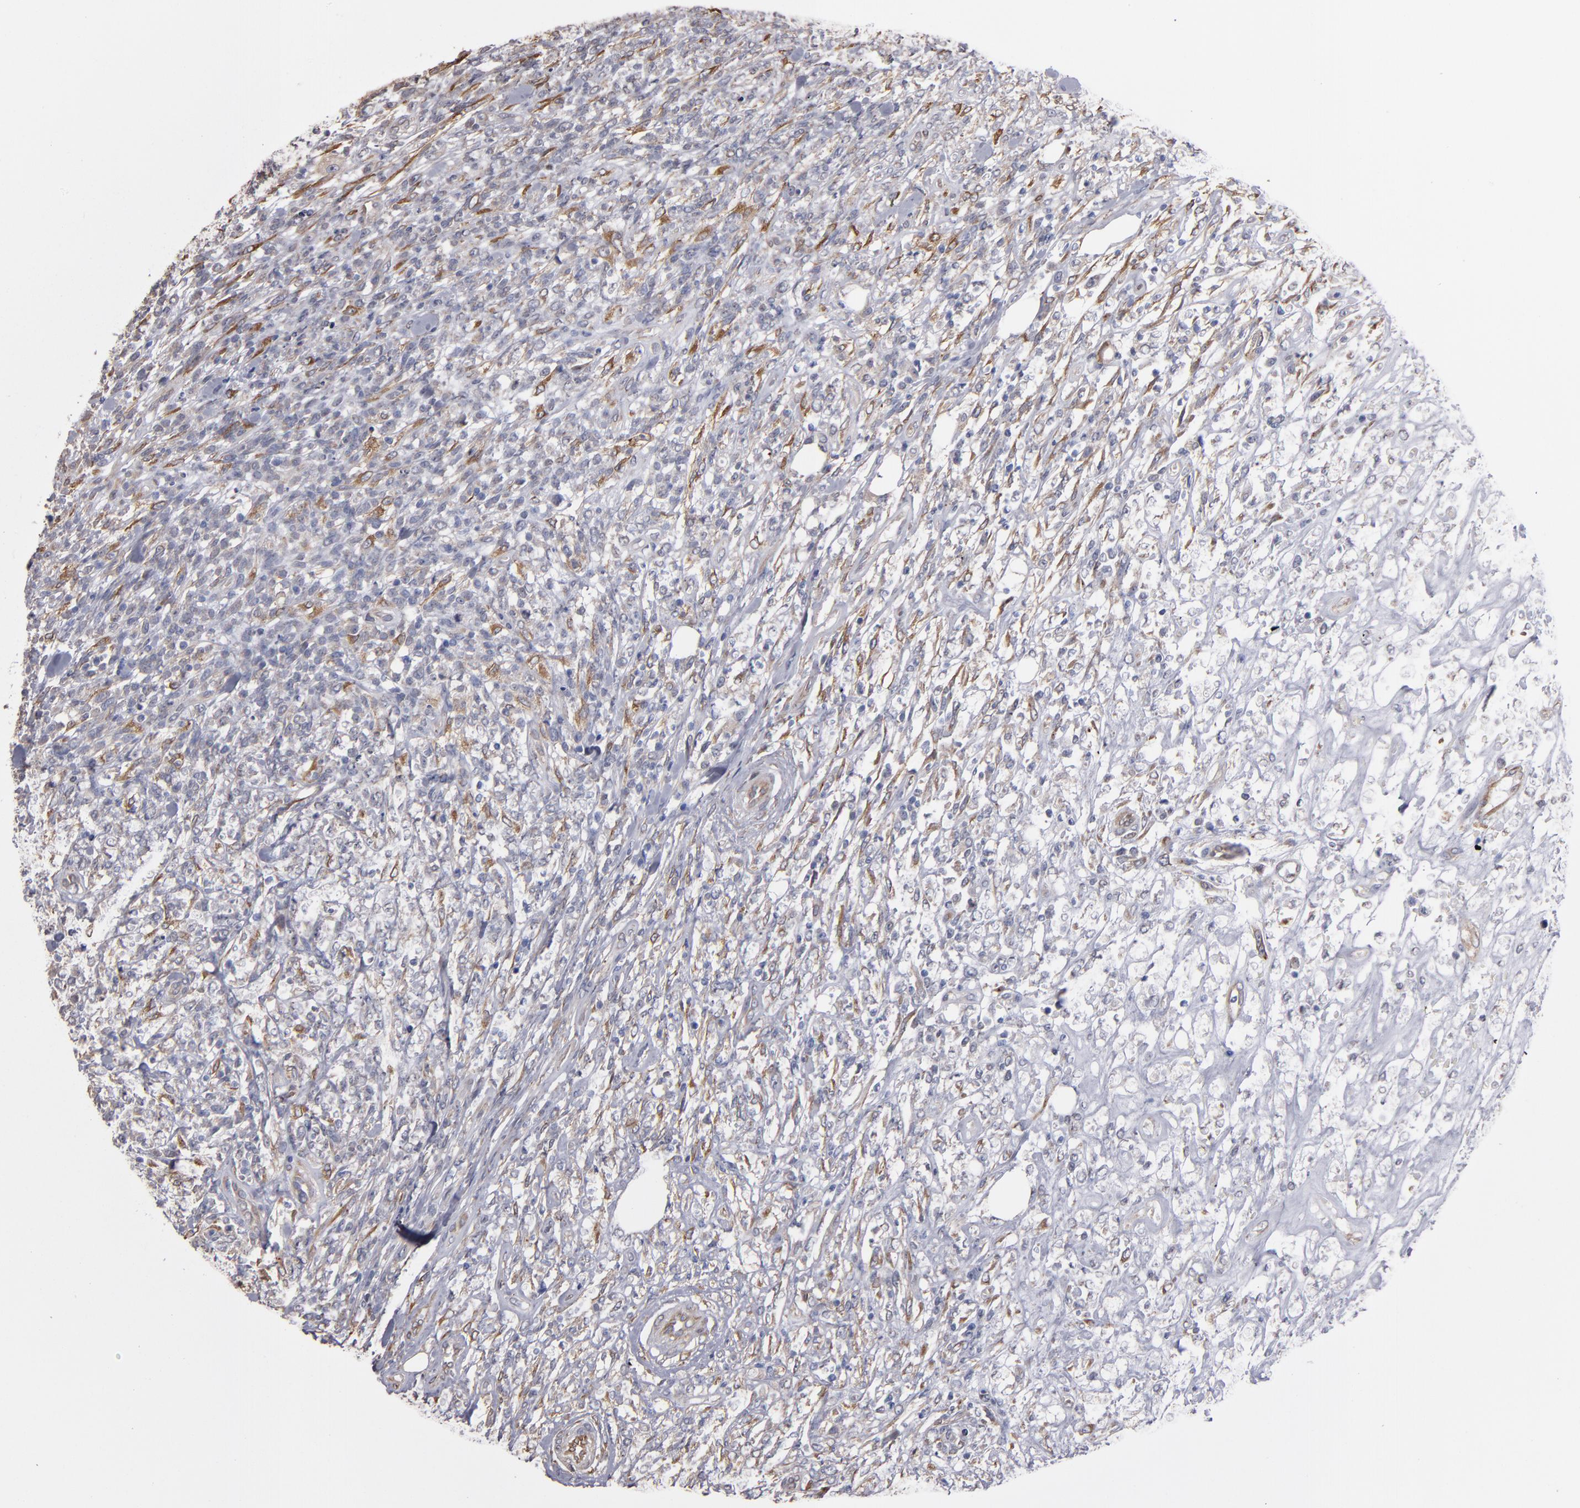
{"staining": {"intensity": "moderate", "quantity": "<25%", "location": "cytoplasmic/membranous"}, "tissue": "lymphoma", "cell_type": "Tumor cells", "image_type": "cancer", "snomed": [{"axis": "morphology", "description": "Malignant lymphoma, non-Hodgkin's type, High grade"}, {"axis": "topography", "description": "Lymph node"}], "caption": "Human malignant lymphoma, non-Hodgkin's type (high-grade) stained with a protein marker reveals moderate staining in tumor cells.", "gene": "PGRMC1", "patient": {"sex": "female", "age": 73}}